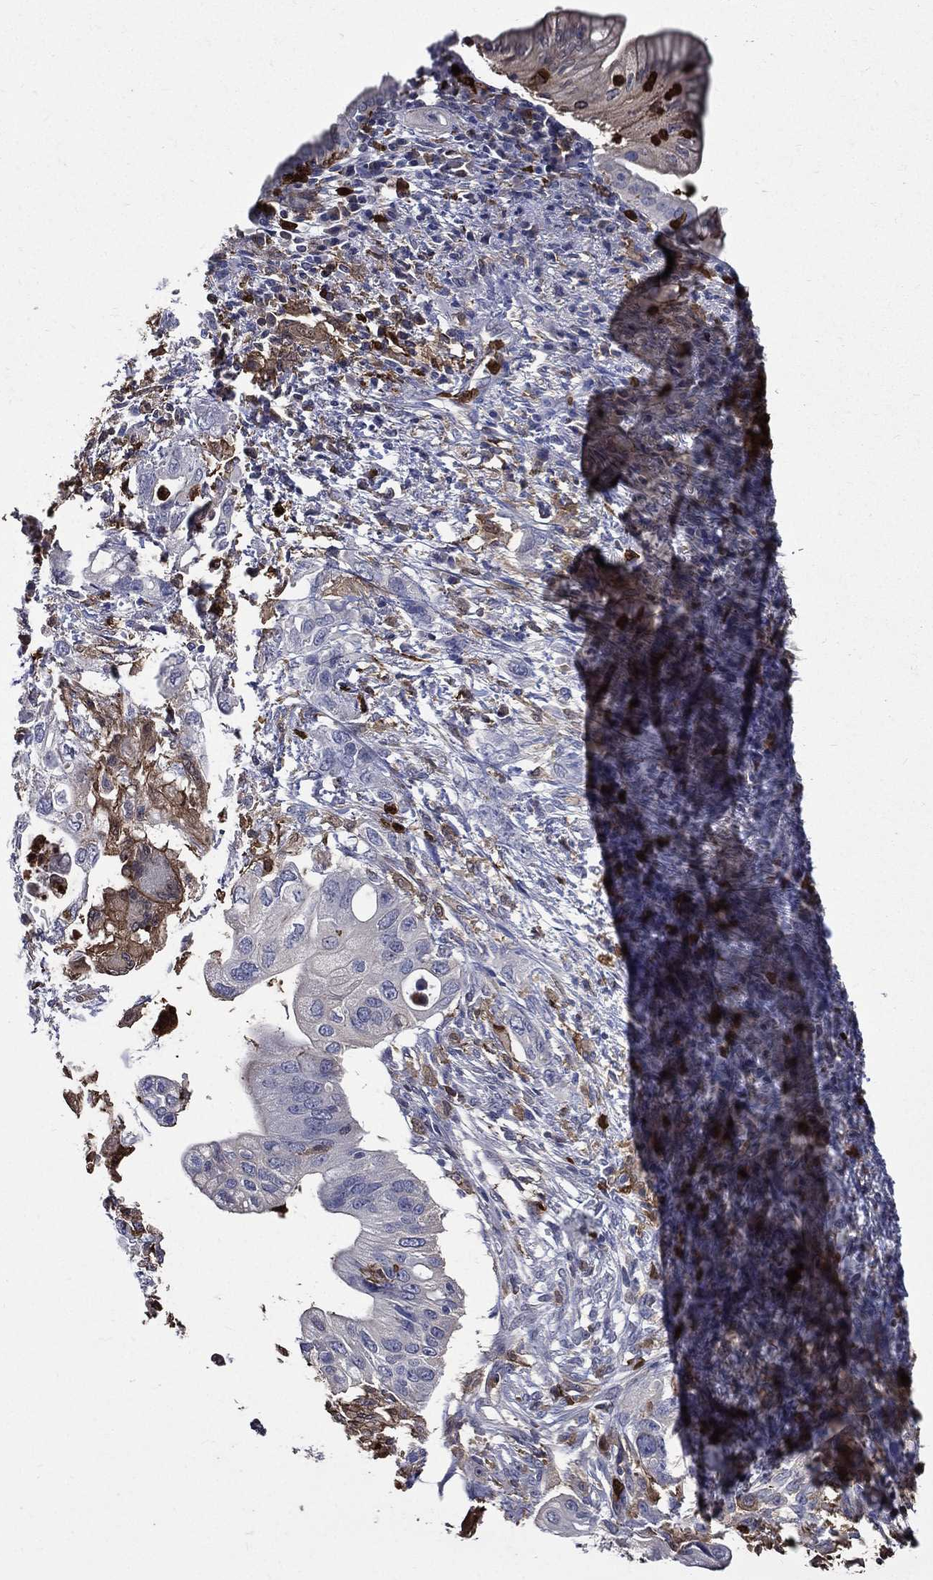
{"staining": {"intensity": "negative", "quantity": "none", "location": "none"}, "tissue": "pancreatic cancer", "cell_type": "Tumor cells", "image_type": "cancer", "snomed": [{"axis": "morphology", "description": "Adenocarcinoma, NOS"}, {"axis": "topography", "description": "Pancreas"}], "caption": "This is a histopathology image of IHC staining of adenocarcinoma (pancreatic), which shows no positivity in tumor cells.", "gene": "GPR171", "patient": {"sex": "female", "age": 72}}